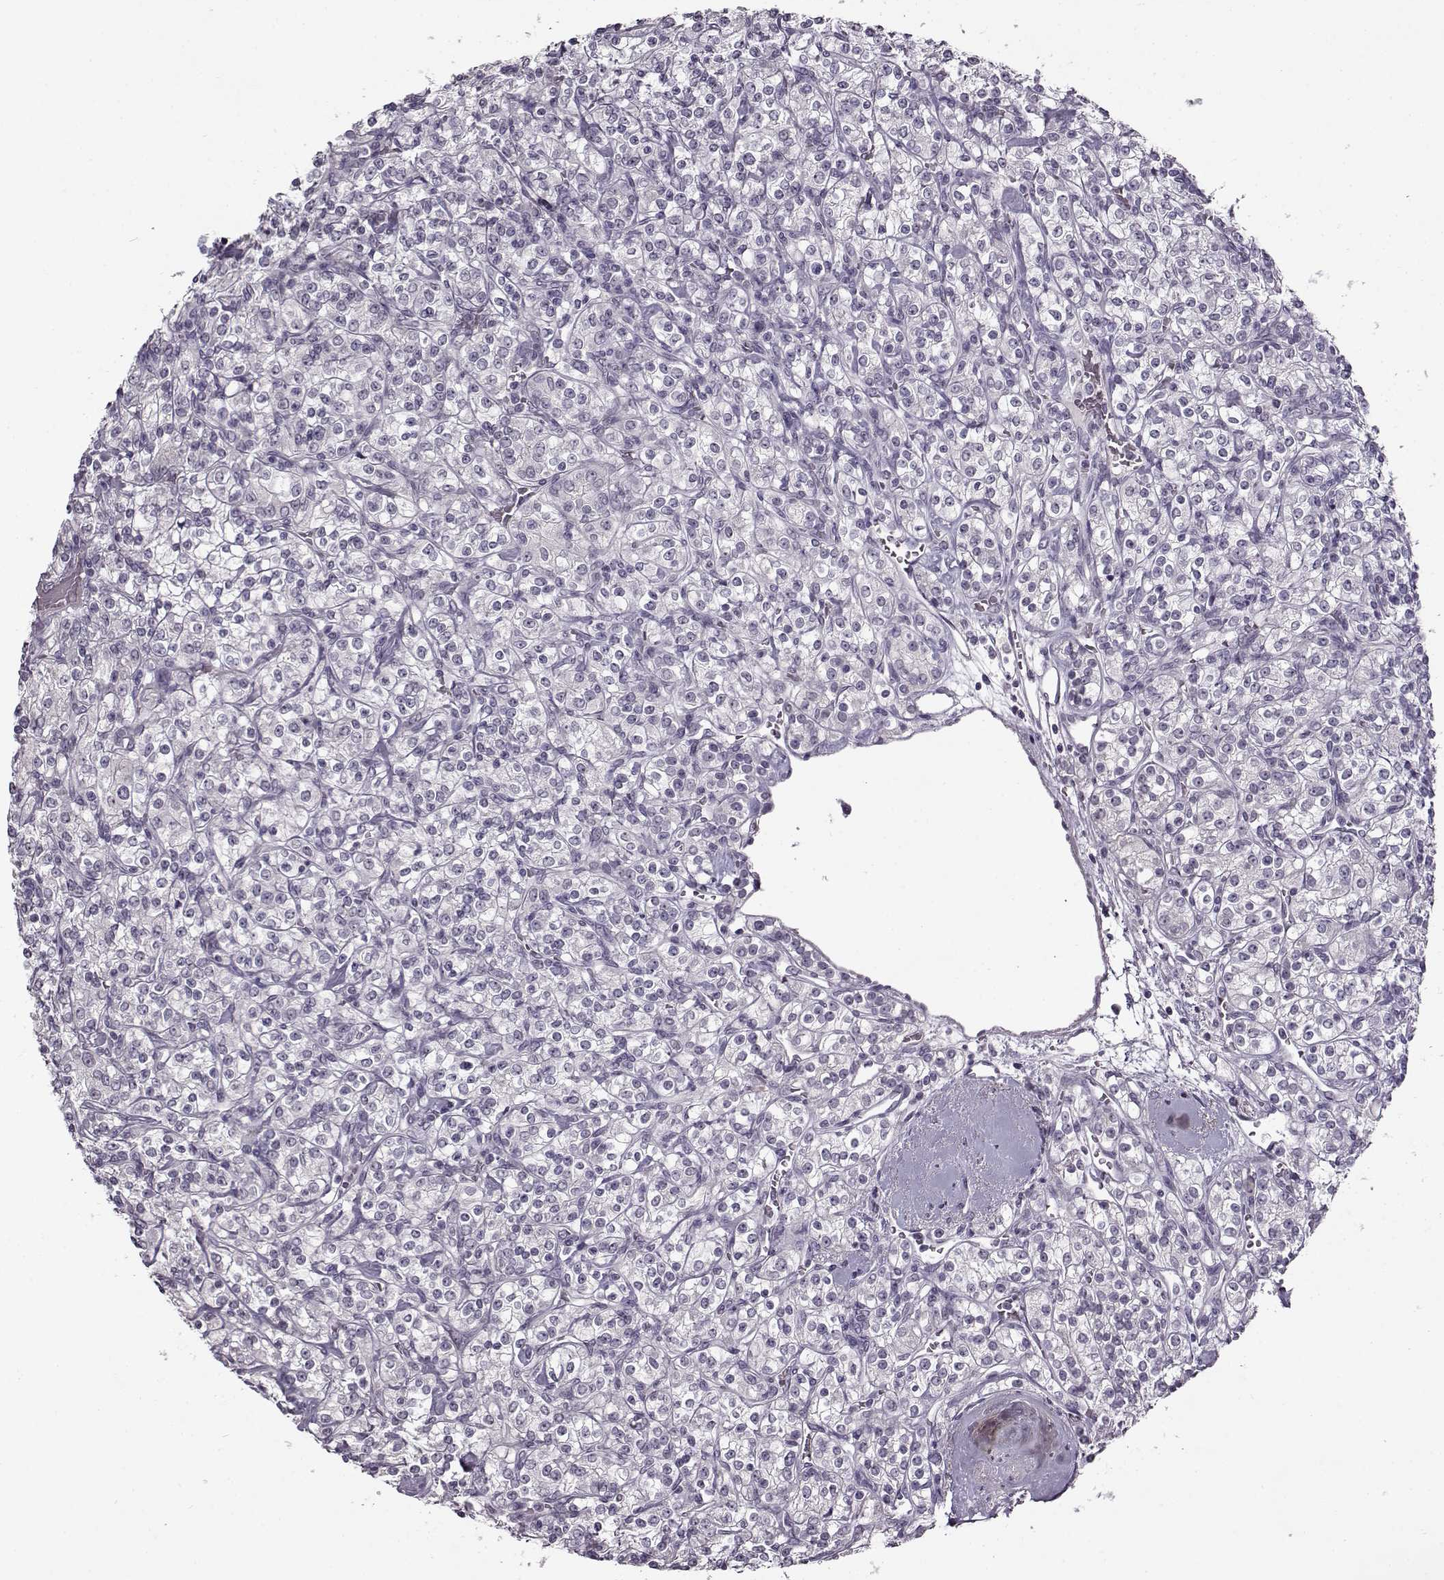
{"staining": {"intensity": "negative", "quantity": "none", "location": "none"}, "tissue": "renal cancer", "cell_type": "Tumor cells", "image_type": "cancer", "snomed": [{"axis": "morphology", "description": "Adenocarcinoma, NOS"}, {"axis": "topography", "description": "Kidney"}], "caption": "Immunohistochemistry (IHC) histopathology image of adenocarcinoma (renal) stained for a protein (brown), which displays no positivity in tumor cells.", "gene": "FSHB", "patient": {"sex": "male", "age": 77}}